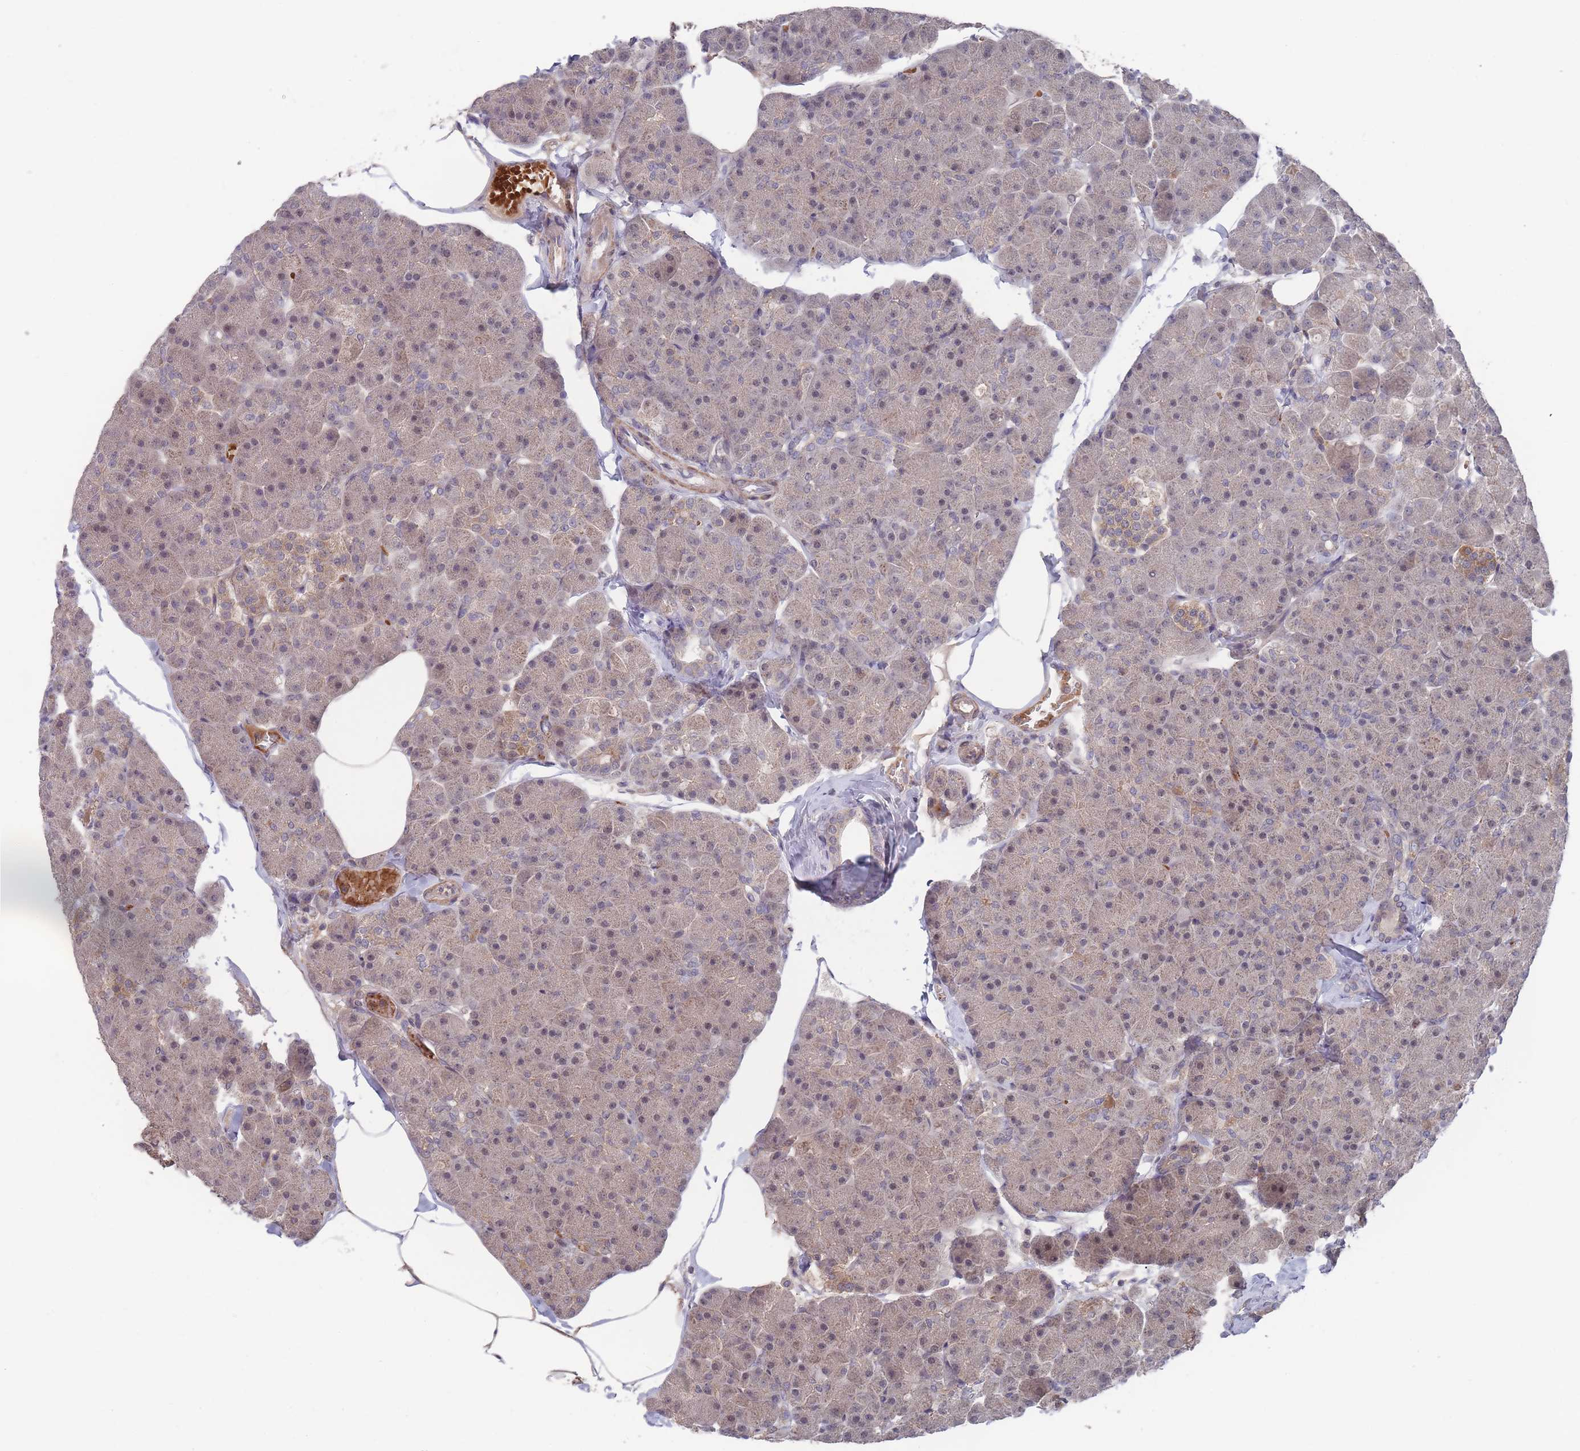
{"staining": {"intensity": "weak", "quantity": "25%-75%", "location": "cytoplasmic/membranous,nuclear"}, "tissue": "pancreas", "cell_type": "Exocrine glandular cells", "image_type": "normal", "snomed": [{"axis": "morphology", "description": "Normal tissue, NOS"}, {"axis": "topography", "description": "Pancreas"}], "caption": "Immunohistochemistry (IHC) micrograph of benign human pancreas stained for a protein (brown), which shows low levels of weak cytoplasmic/membranous,nuclear staining in about 25%-75% of exocrine glandular cells.", "gene": "SF3B1", "patient": {"sex": "male", "age": 35}}